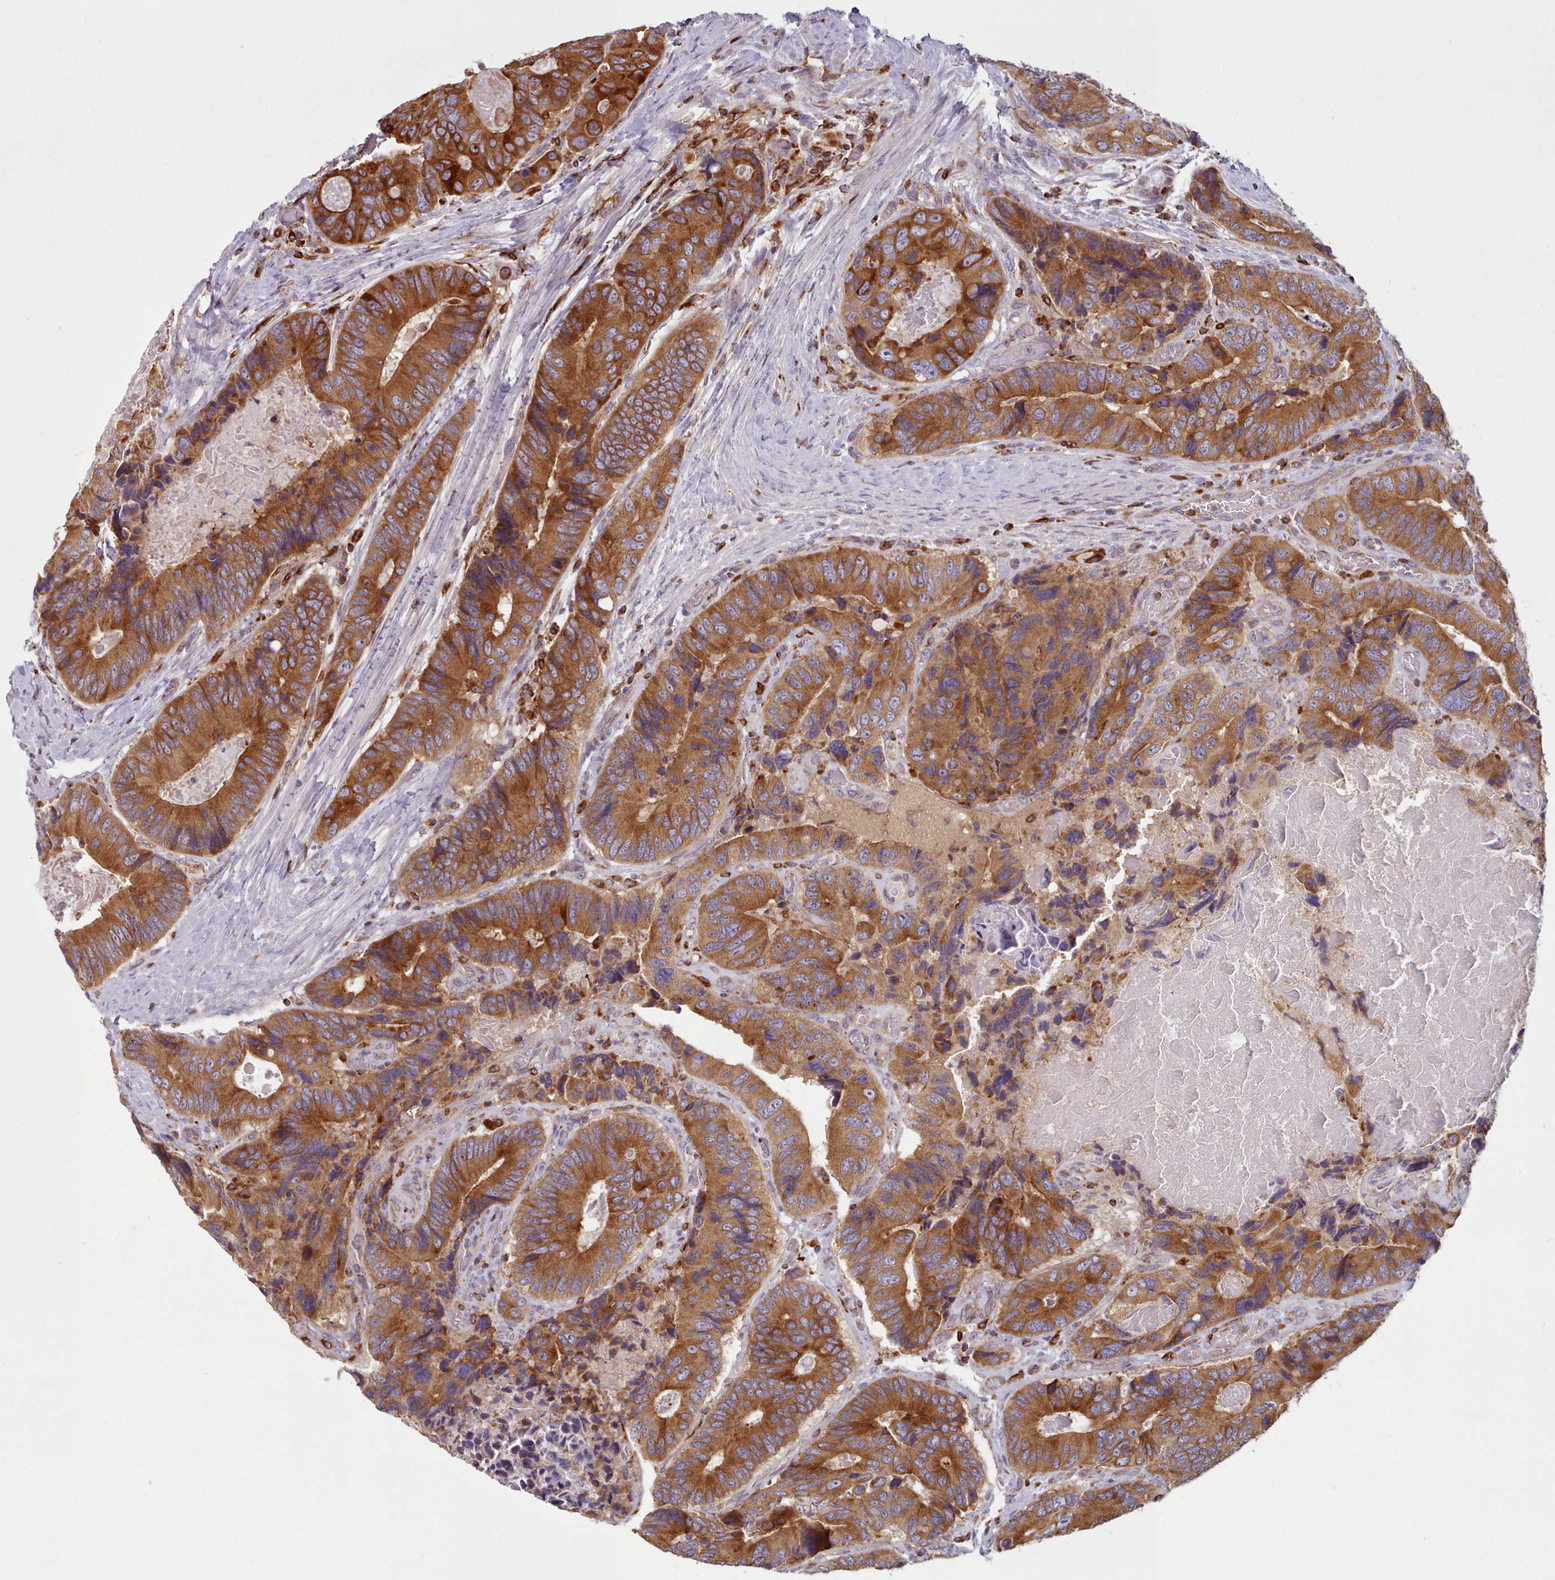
{"staining": {"intensity": "strong", "quantity": ">75%", "location": "cytoplasmic/membranous"}, "tissue": "colorectal cancer", "cell_type": "Tumor cells", "image_type": "cancer", "snomed": [{"axis": "morphology", "description": "Adenocarcinoma, NOS"}, {"axis": "topography", "description": "Colon"}], "caption": "The image displays a brown stain indicating the presence of a protein in the cytoplasmic/membranous of tumor cells in colorectal cancer (adenocarcinoma).", "gene": "CRYBG1", "patient": {"sex": "male", "age": 84}}